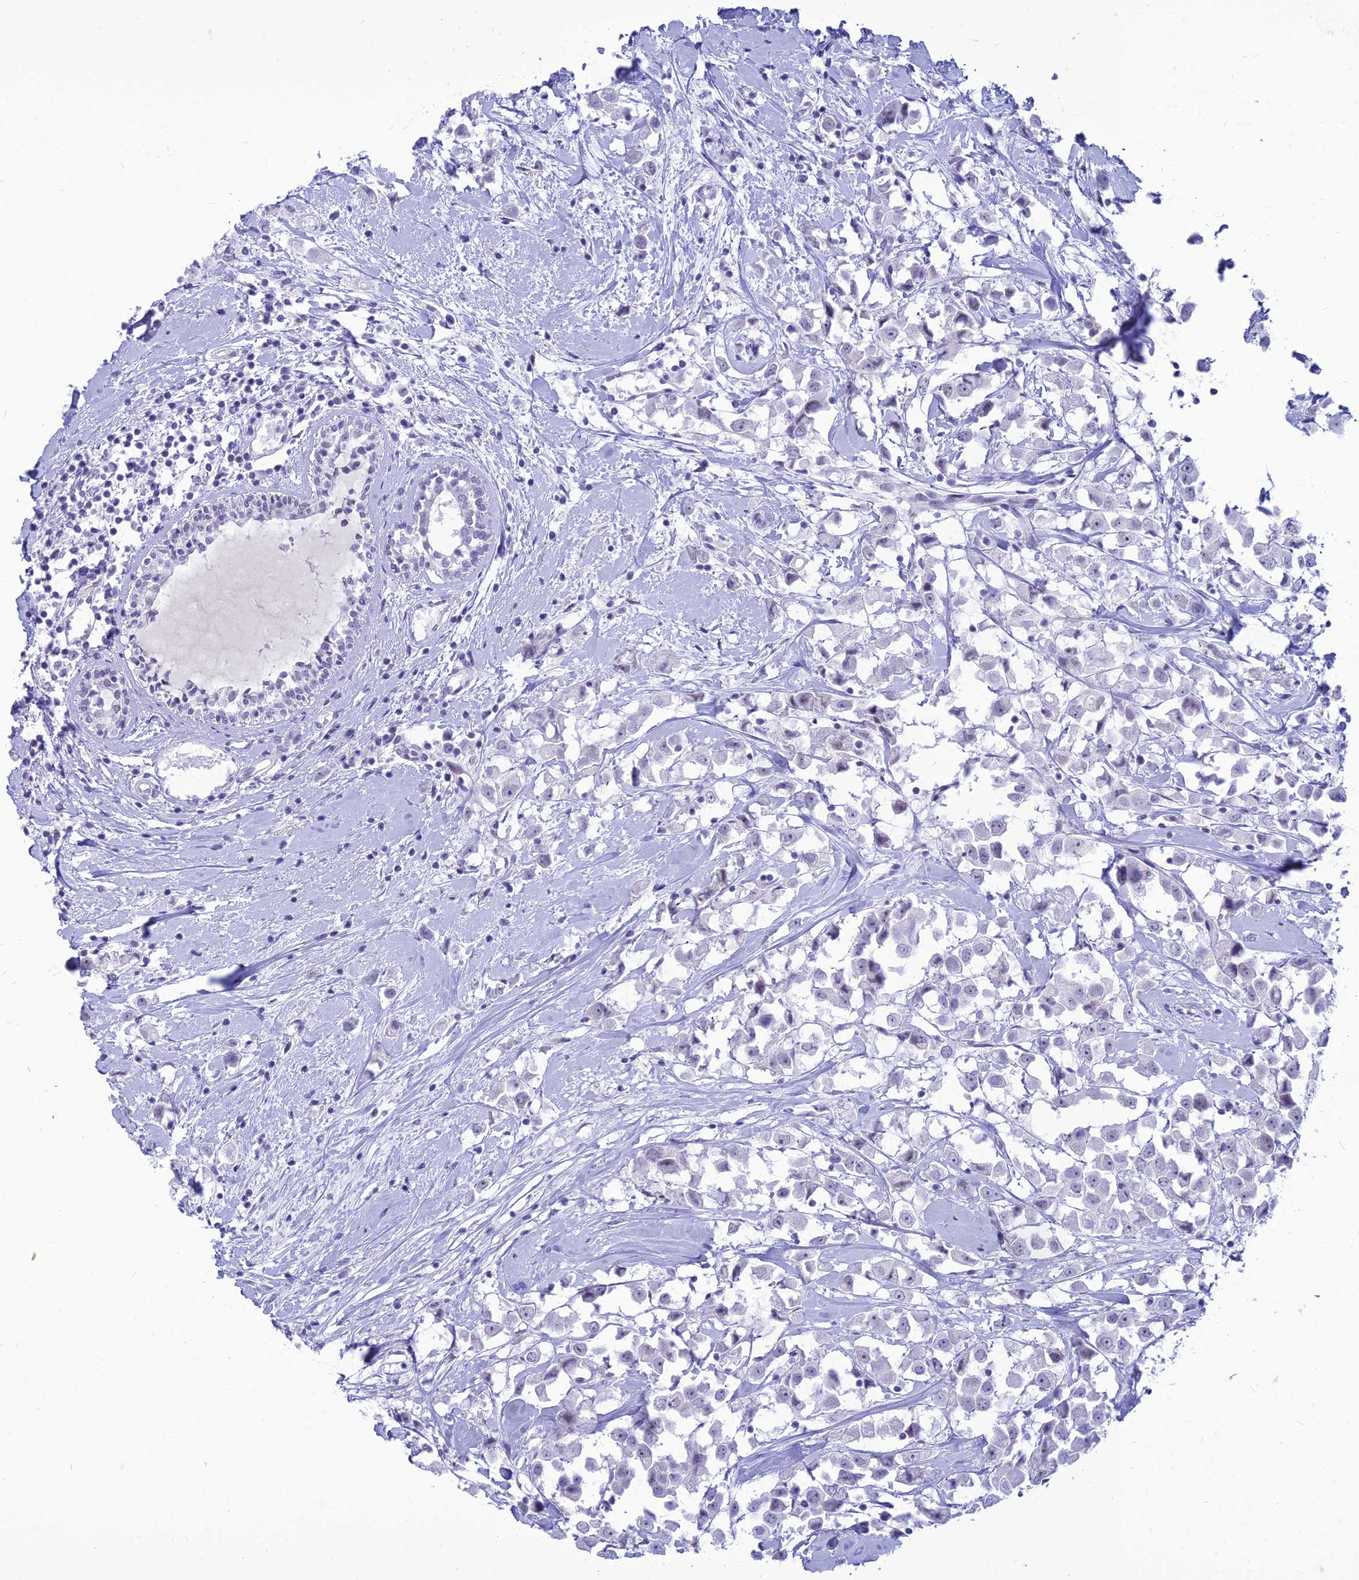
{"staining": {"intensity": "negative", "quantity": "none", "location": "none"}, "tissue": "breast cancer", "cell_type": "Tumor cells", "image_type": "cancer", "snomed": [{"axis": "morphology", "description": "Duct carcinoma"}, {"axis": "topography", "description": "Breast"}], "caption": "The image shows no significant staining in tumor cells of breast cancer (infiltrating ductal carcinoma).", "gene": "DHX40", "patient": {"sex": "female", "age": 61}}